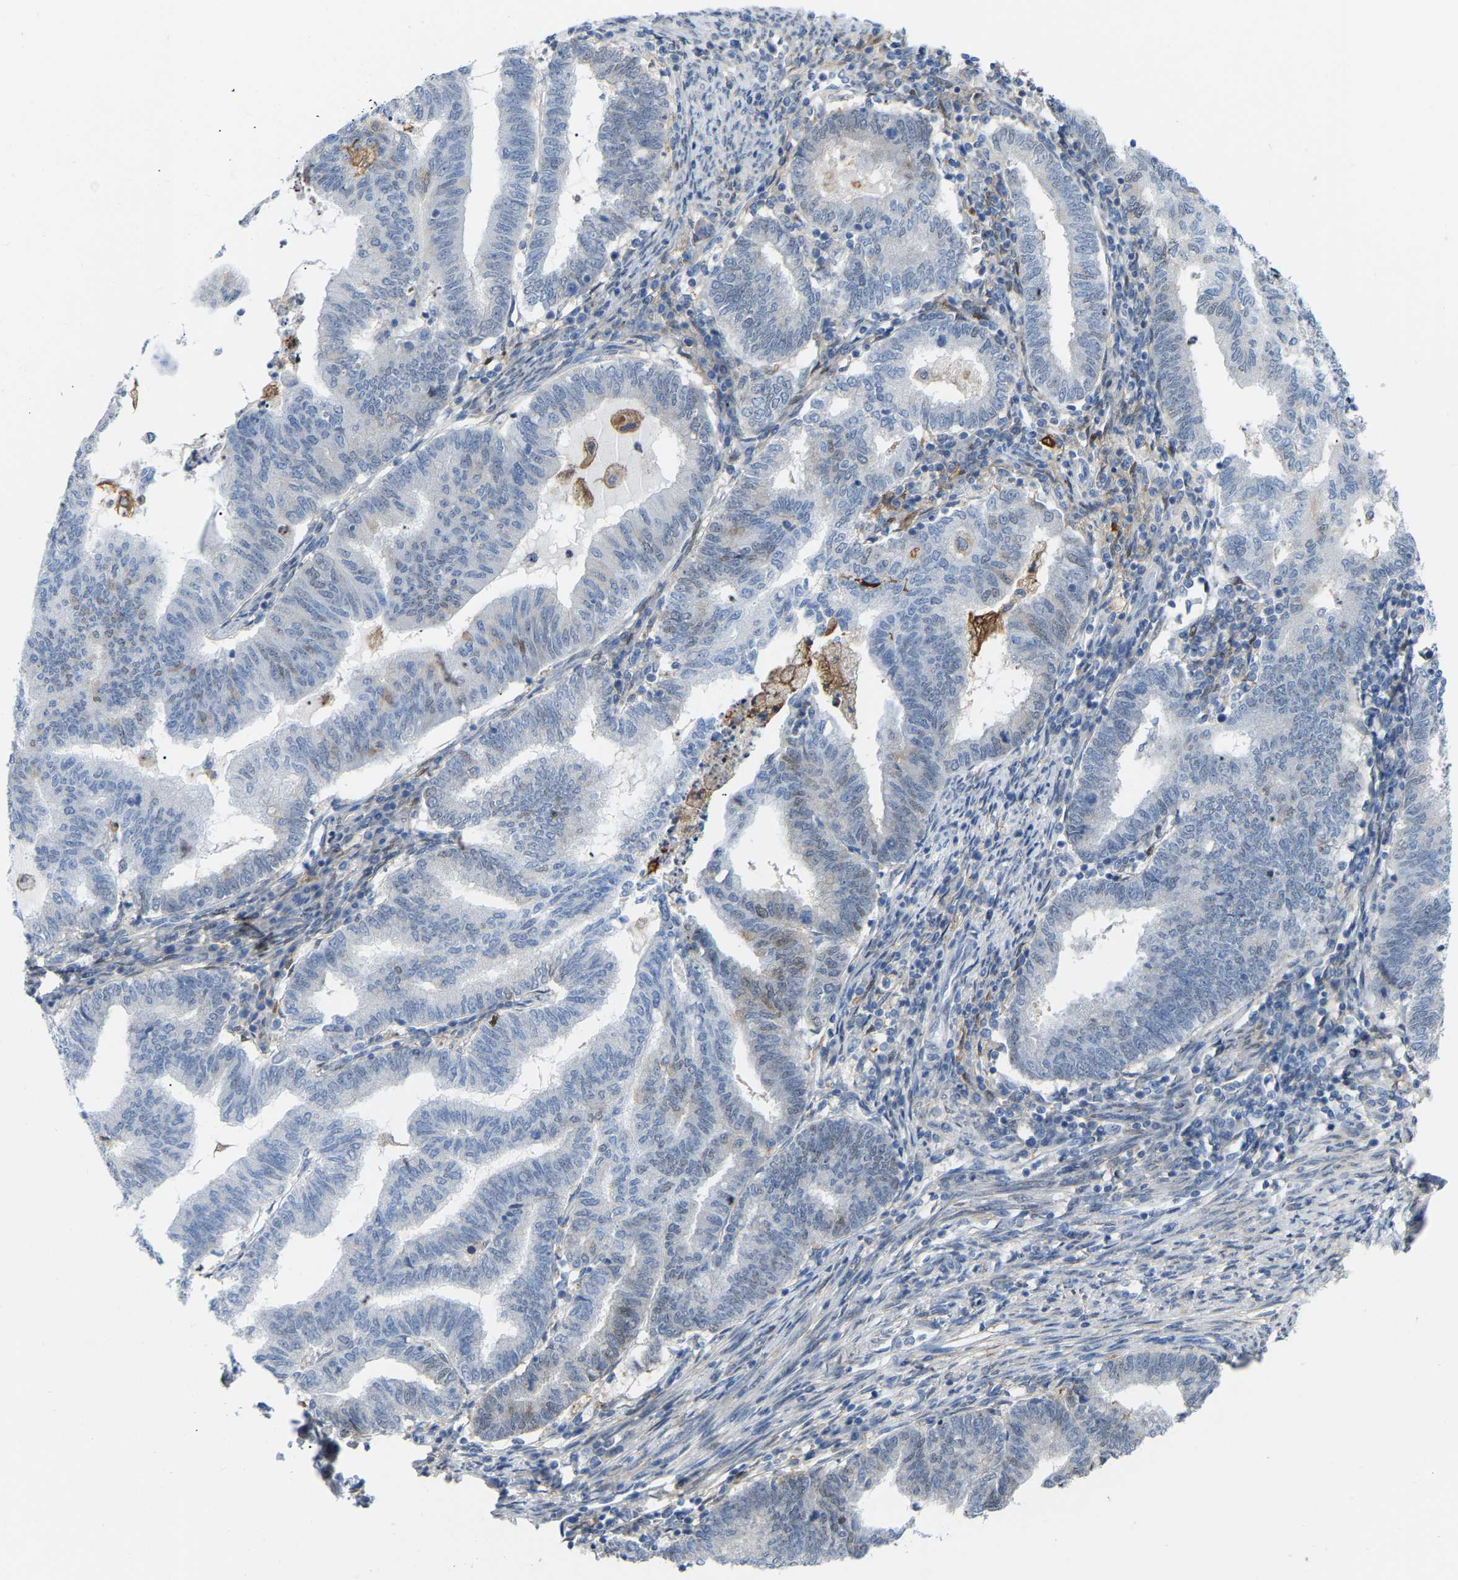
{"staining": {"intensity": "negative", "quantity": "none", "location": "none"}, "tissue": "endometrial cancer", "cell_type": "Tumor cells", "image_type": "cancer", "snomed": [{"axis": "morphology", "description": "Polyp, NOS"}, {"axis": "morphology", "description": "Adenocarcinoma, NOS"}, {"axis": "morphology", "description": "Adenoma, NOS"}, {"axis": "topography", "description": "Endometrium"}], "caption": "An image of human adenocarcinoma (endometrial) is negative for staining in tumor cells.", "gene": "ABTB2", "patient": {"sex": "female", "age": 79}}